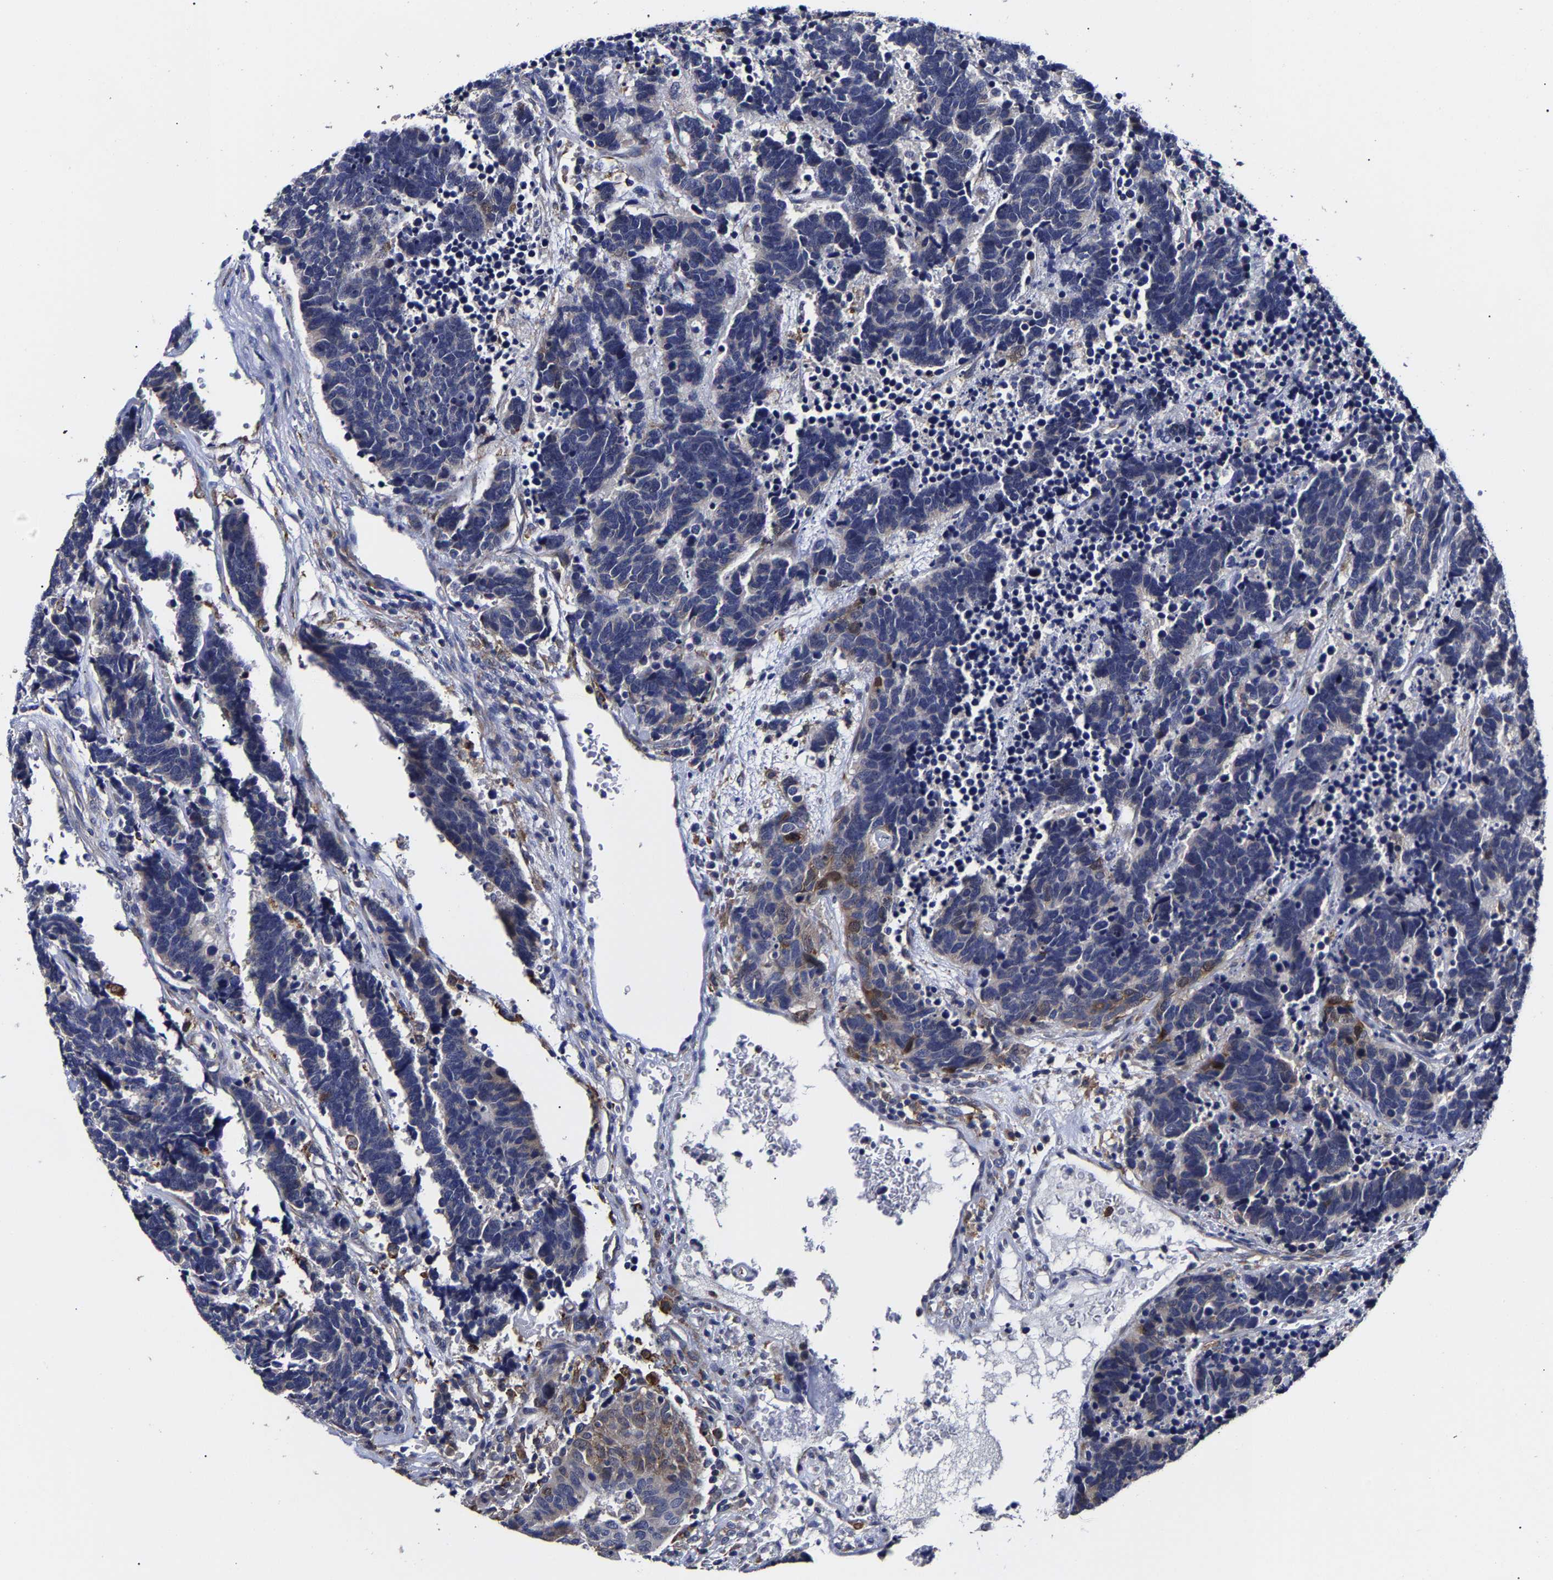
{"staining": {"intensity": "negative", "quantity": "none", "location": "none"}, "tissue": "carcinoid", "cell_type": "Tumor cells", "image_type": "cancer", "snomed": [{"axis": "morphology", "description": "Carcinoma, NOS"}, {"axis": "morphology", "description": "Carcinoid, malignant, NOS"}, {"axis": "topography", "description": "Urinary bladder"}], "caption": "High magnification brightfield microscopy of malignant carcinoid stained with DAB (3,3'-diaminobenzidine) (brown) and counterstained with hematoxylin (blue): tumor cells show no significant positivity. (DAB IHC, high magnification).", "gene": "AASS", "patient": {"sex": "male", "age": 57}}